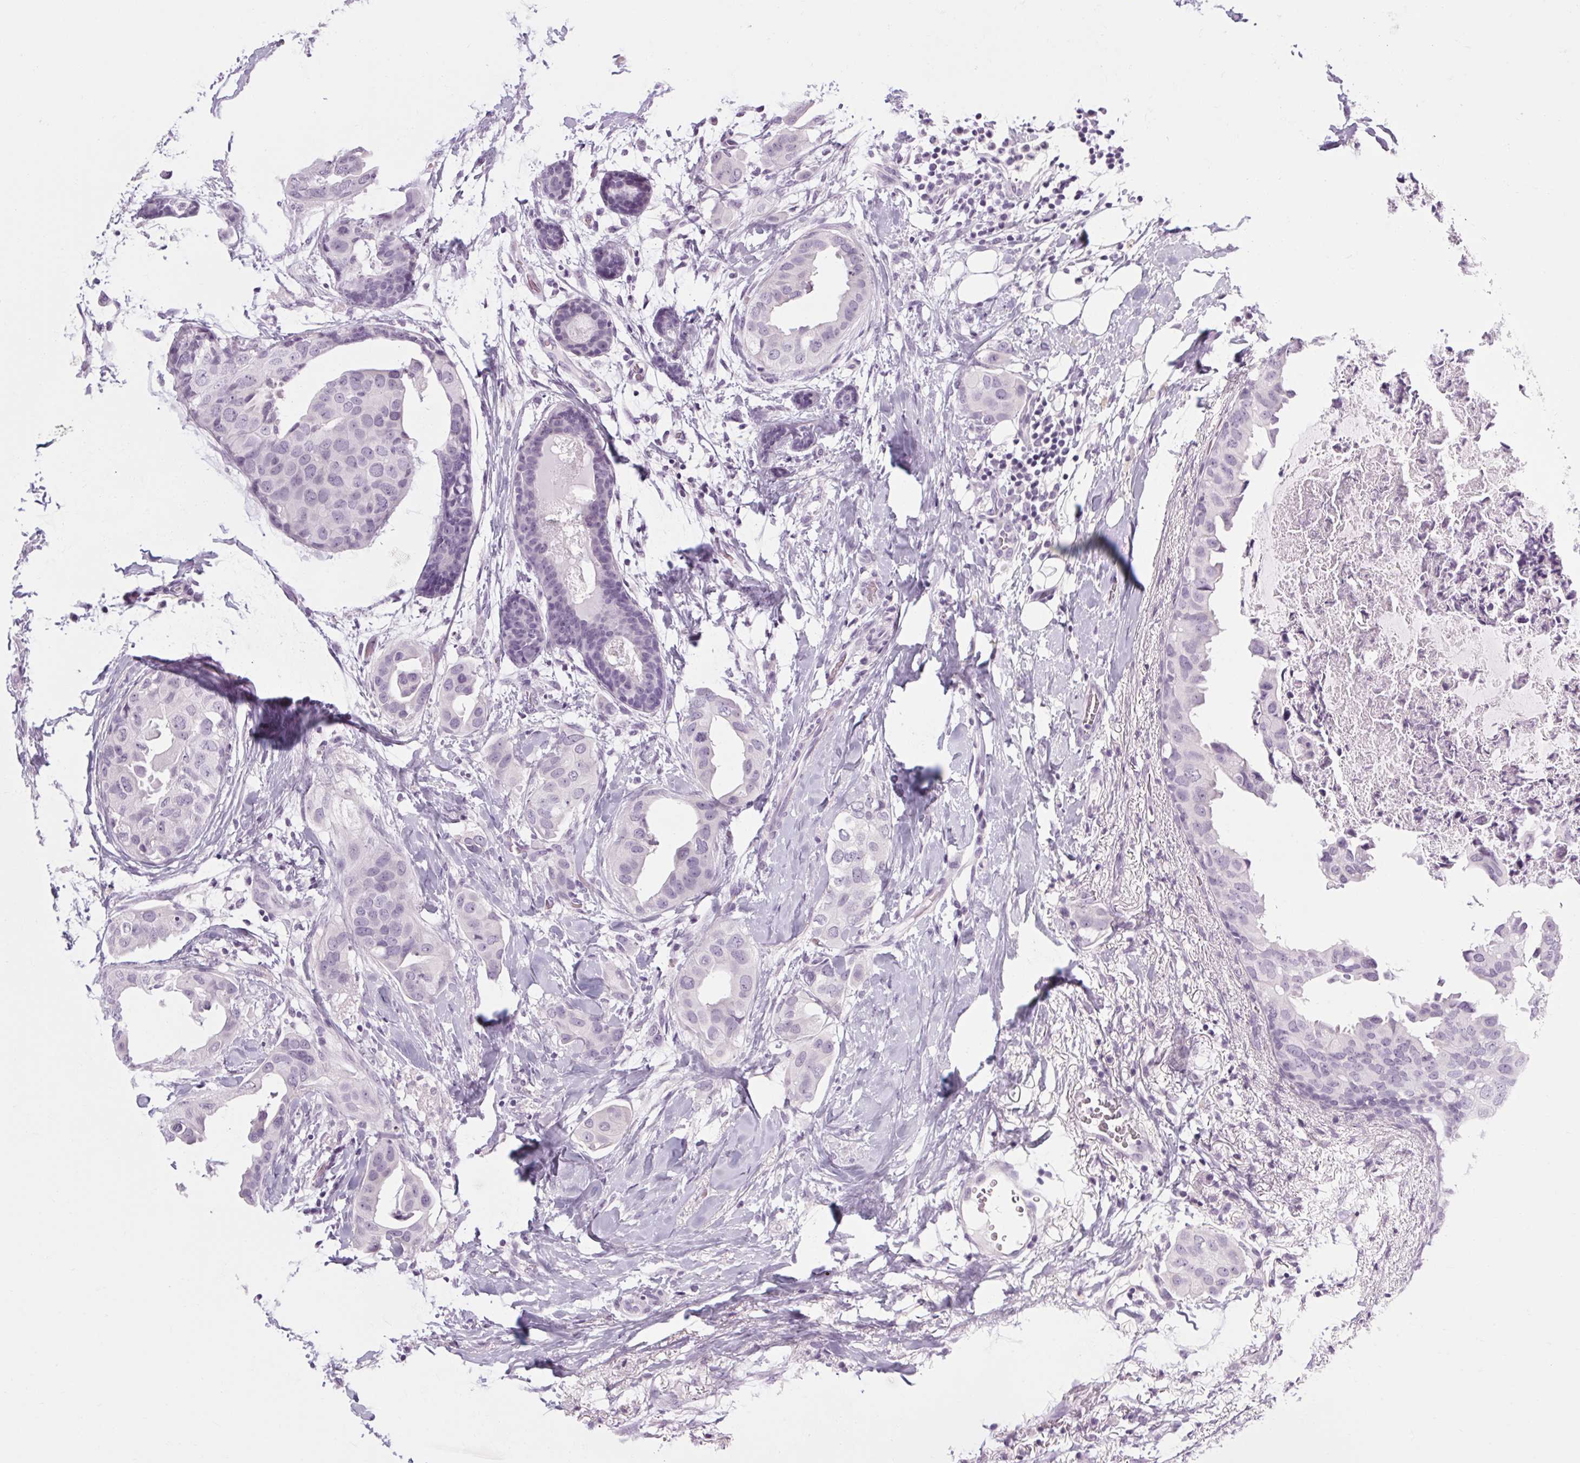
{"staining": {"intensity": "negative", "quantity": "none", "location": "none"}, "tissue": "breast cancer", "cell_type": "Tumor cells", "image_type": "cancer", "snomed": [{"axis": "morphology", "description": "Normal tissue, NOS"}, {"axis": "morphology", "description": "Duct carcinoma"}, {"axis": "topography", "description": "Breast"}], "caption": "The immunohistochemistry (IHC) micrograph has no significant positivity in tumor cells of breast invasive ductal carcinoma tissue. Nuclei are stained in blue.", "gene": "POMC", "patient": {"sex": "female", "age": 40}}